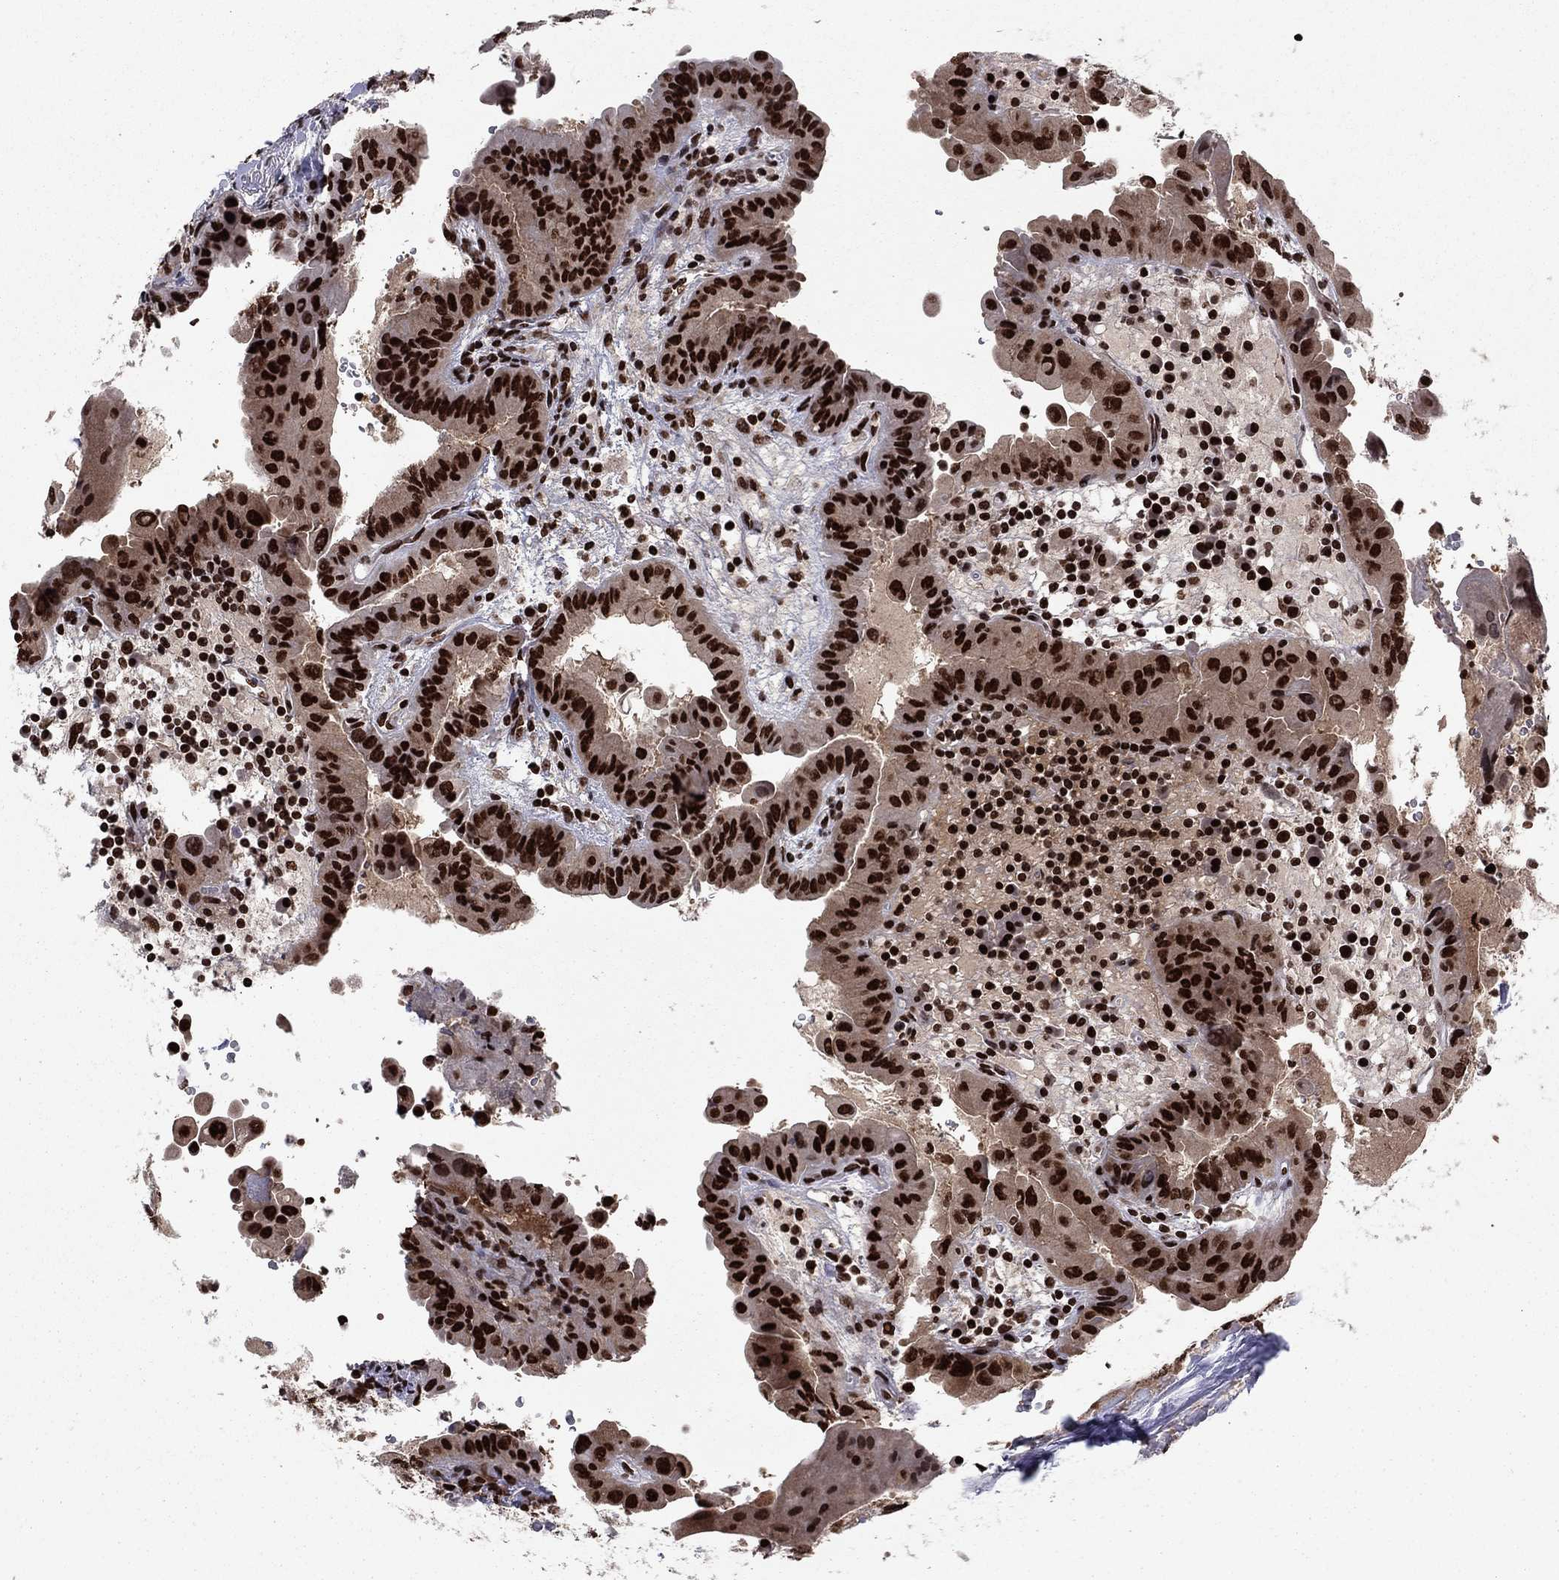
{"staining": {"intensity": "strong", "quantity": ">75%", "location": "nuclear"}, "tissue": "thyroid cancer", "cell_type": "Tumor cells", "image_type": "cancer", "snomed": [{"axis": "morphology", "description": "Papillary adenocarcinoma, NOS"}, {"axis": "topography", "description": "Thyroid gland"}], "caption": "Human thyroid cancer (papillary adenocarcinoma) stained with a brown dye demonstrates strong nuclear positive positivity in approximately >75% of tumor cells.", "gene": "USP54", "patient": {"sex": "female", "age": 37}}